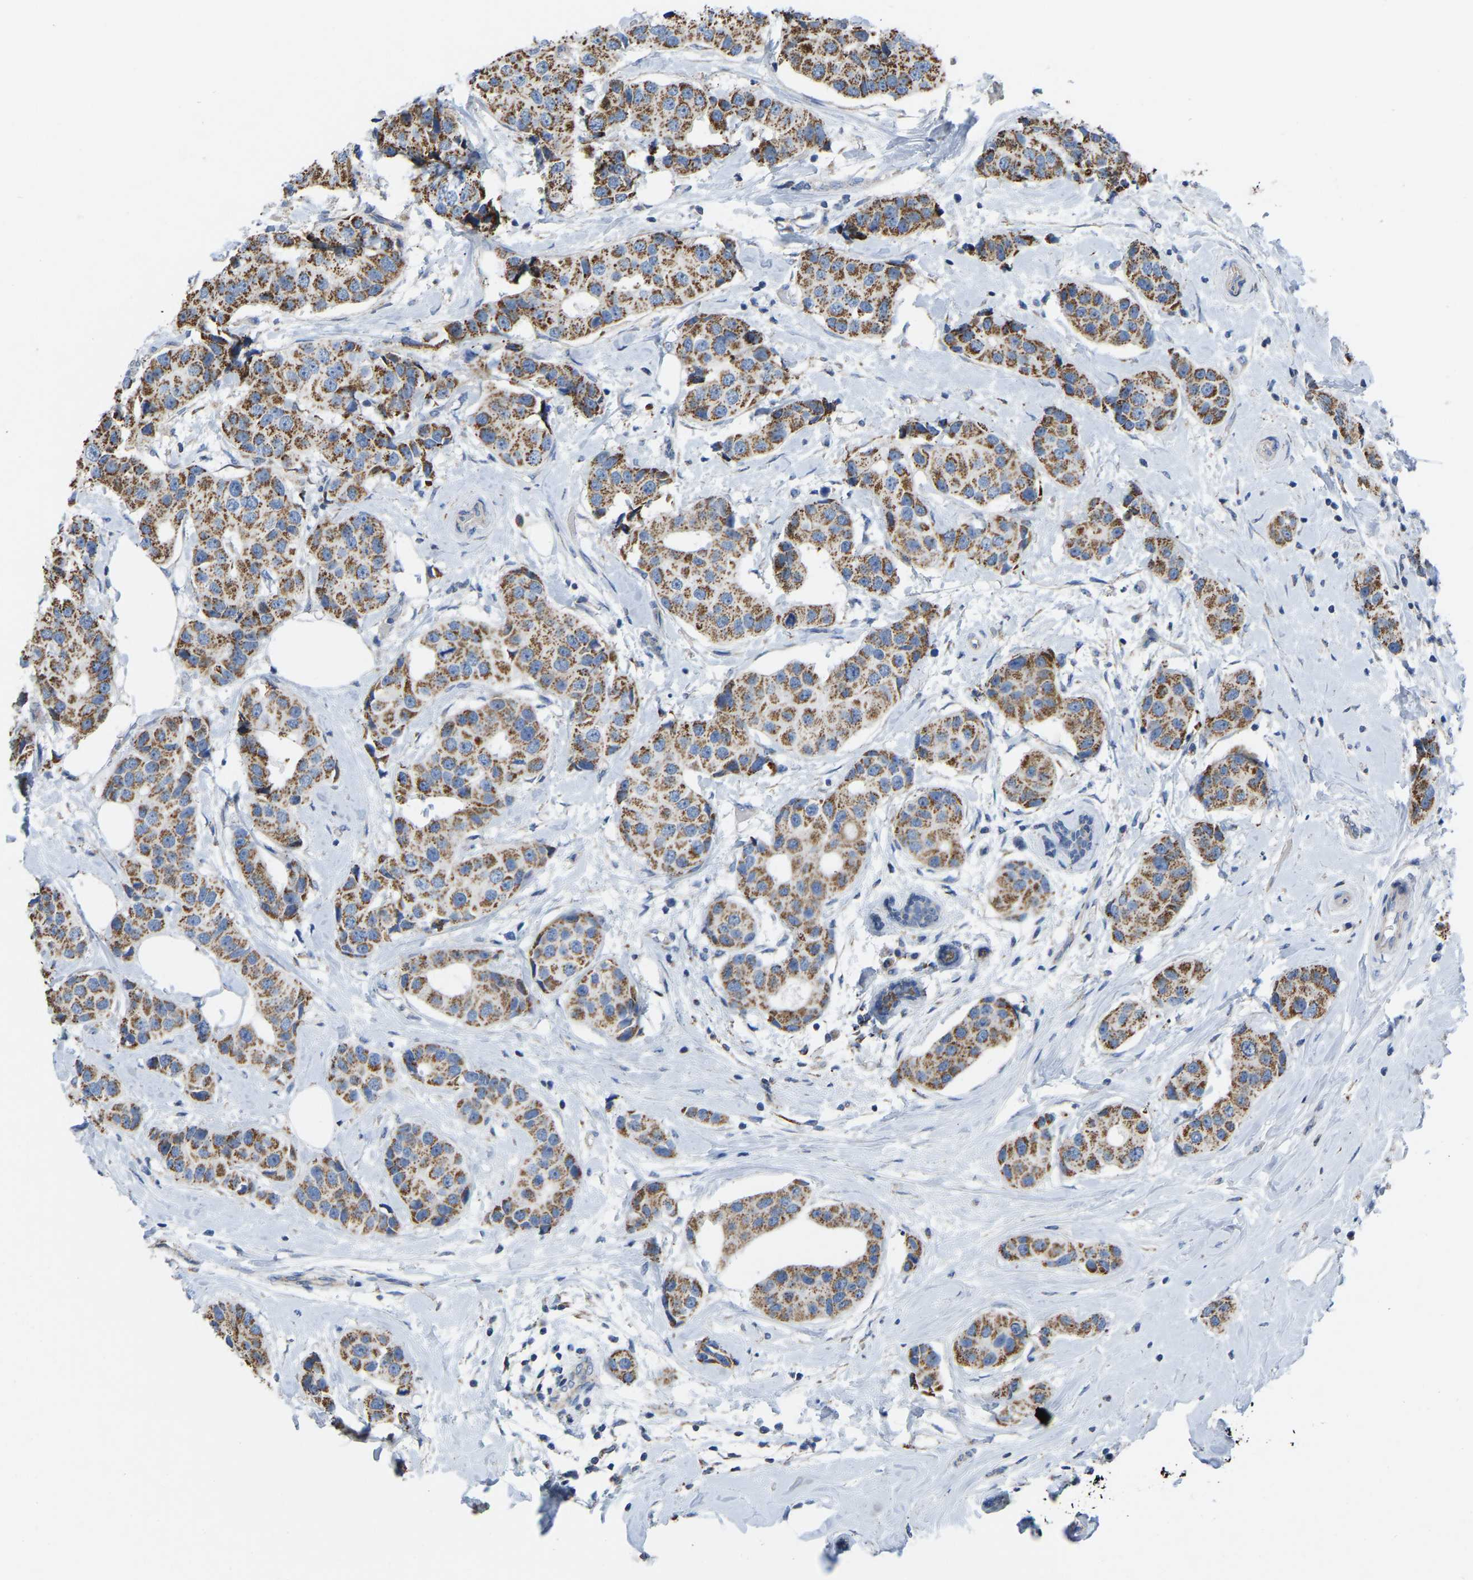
{"staining": {"intensity": "moderate", "quantity": ">75%", "location": "cytoplasmic/membranous"}, "tissue": "breast cancer", "cell_type": "Tumor cells", "image_type": "cancer", "snomed": [{"axis": "morphology", "description": "Normal tissue, NOS"}, {"axis": "morphology", "description": "Duct carcinoma"}, {"axis": "topography", "description": "Breast"}], "caption": "There is medium levels of moderate cytoplasmic/membranous staining in tumor cells of breast invasive ductal carcinoma, as demonstrated by immunohistochemical staining (brown color).", "gene": "BCL10", "patient": {"sex": "female", "age": 39}}